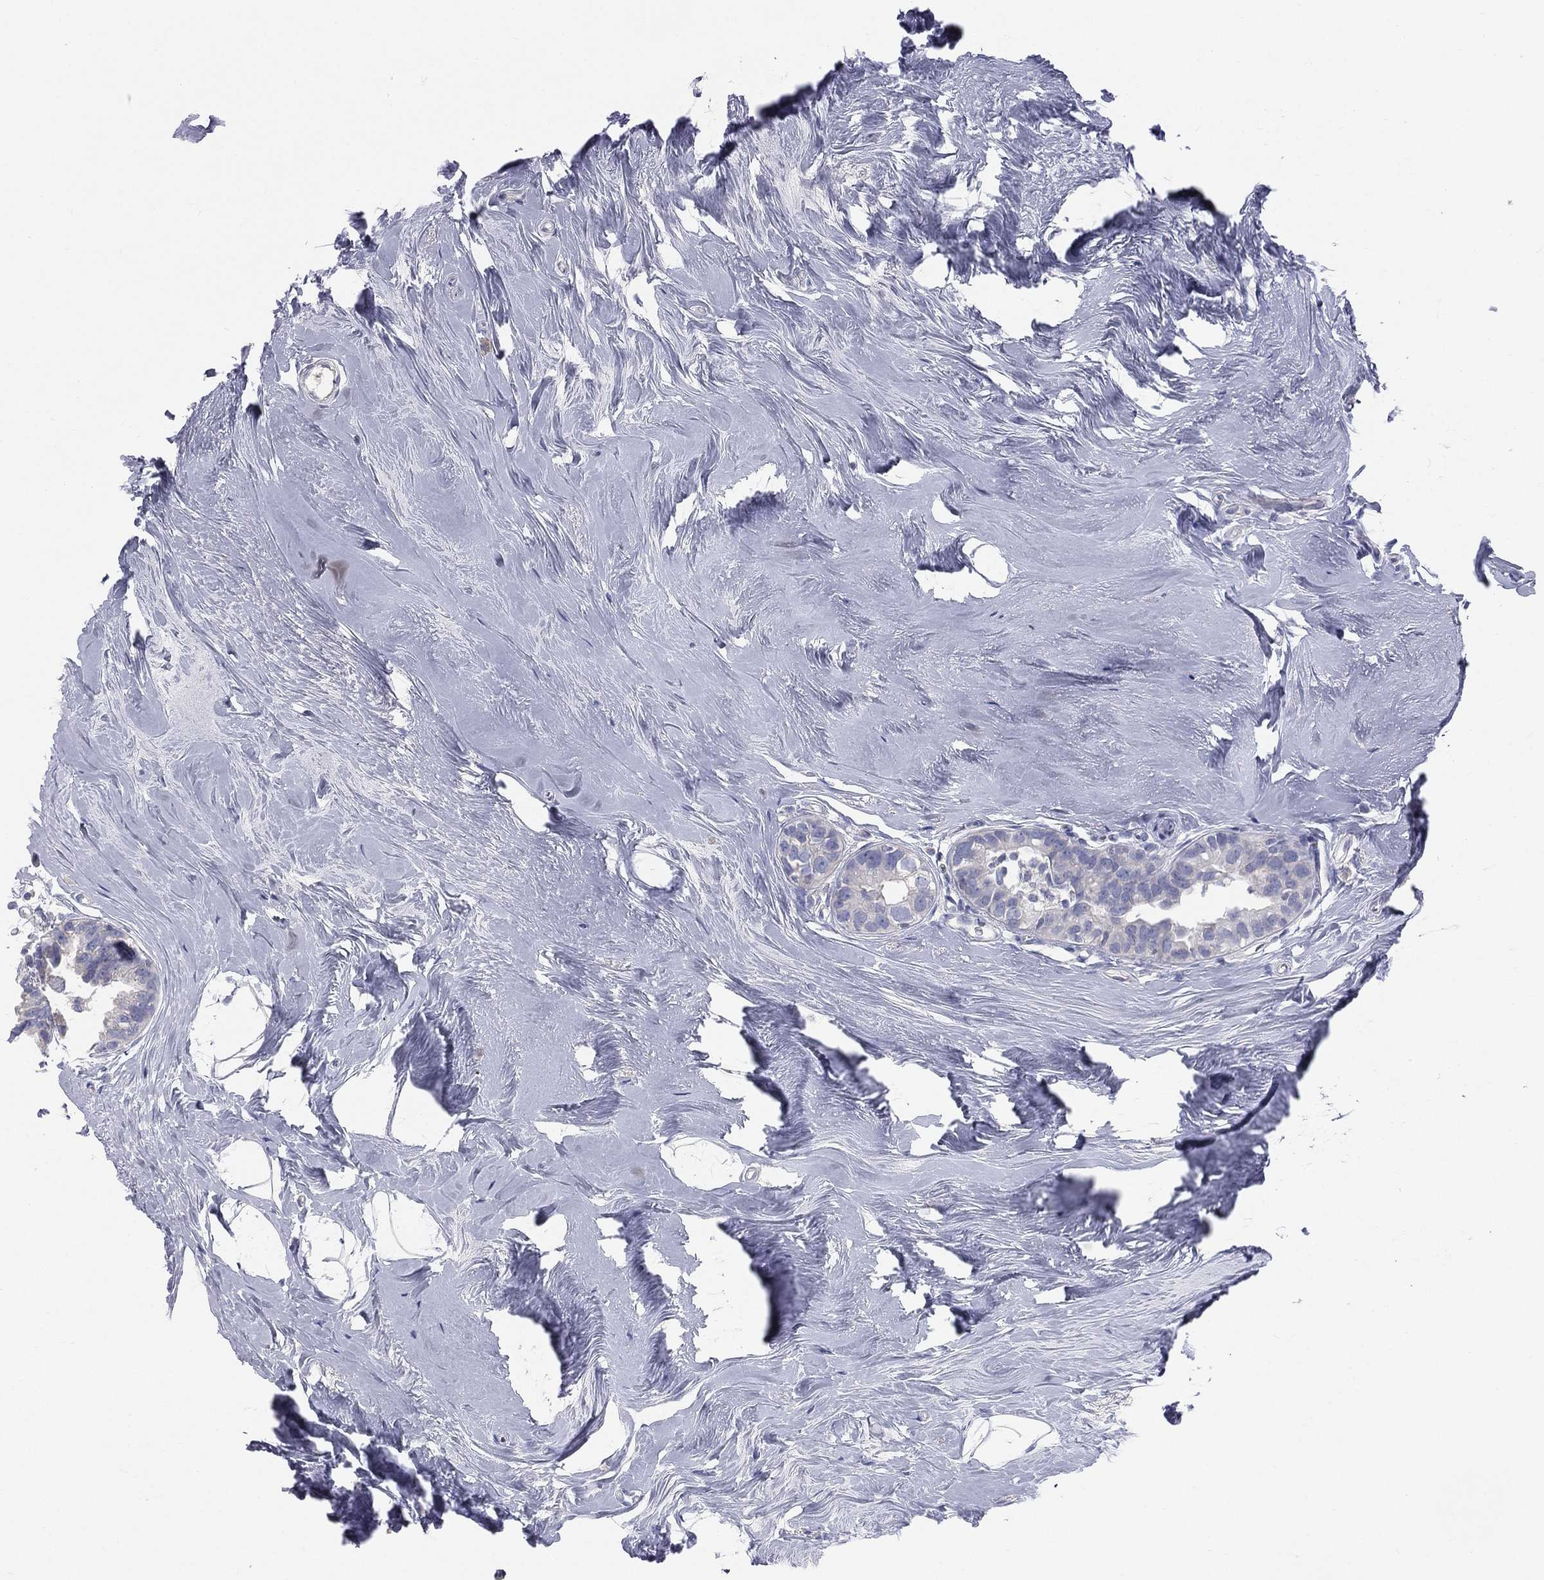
{"staining": {"intensity": "negative", "quantity": "none", "location": "none"}, "tissue": "breast cancer", "cell_type": "Tumor cells", "image_type": "cancer", "snomed": [{"axis": "morphology", "description": "Duct carcinoma"}, {"axis": "topography", "description": "Breast"}], "caption": "The micrograph reveals no significant staining in tumor cells of infiltrating ductal carcinoma (breast). (Stains: DAB IHC with hematoxylin counter stain, Microscopy: brightfield microscopy at high magnification).", "gene": "STK31", "patient": {"sex": "female", "age": 55}}